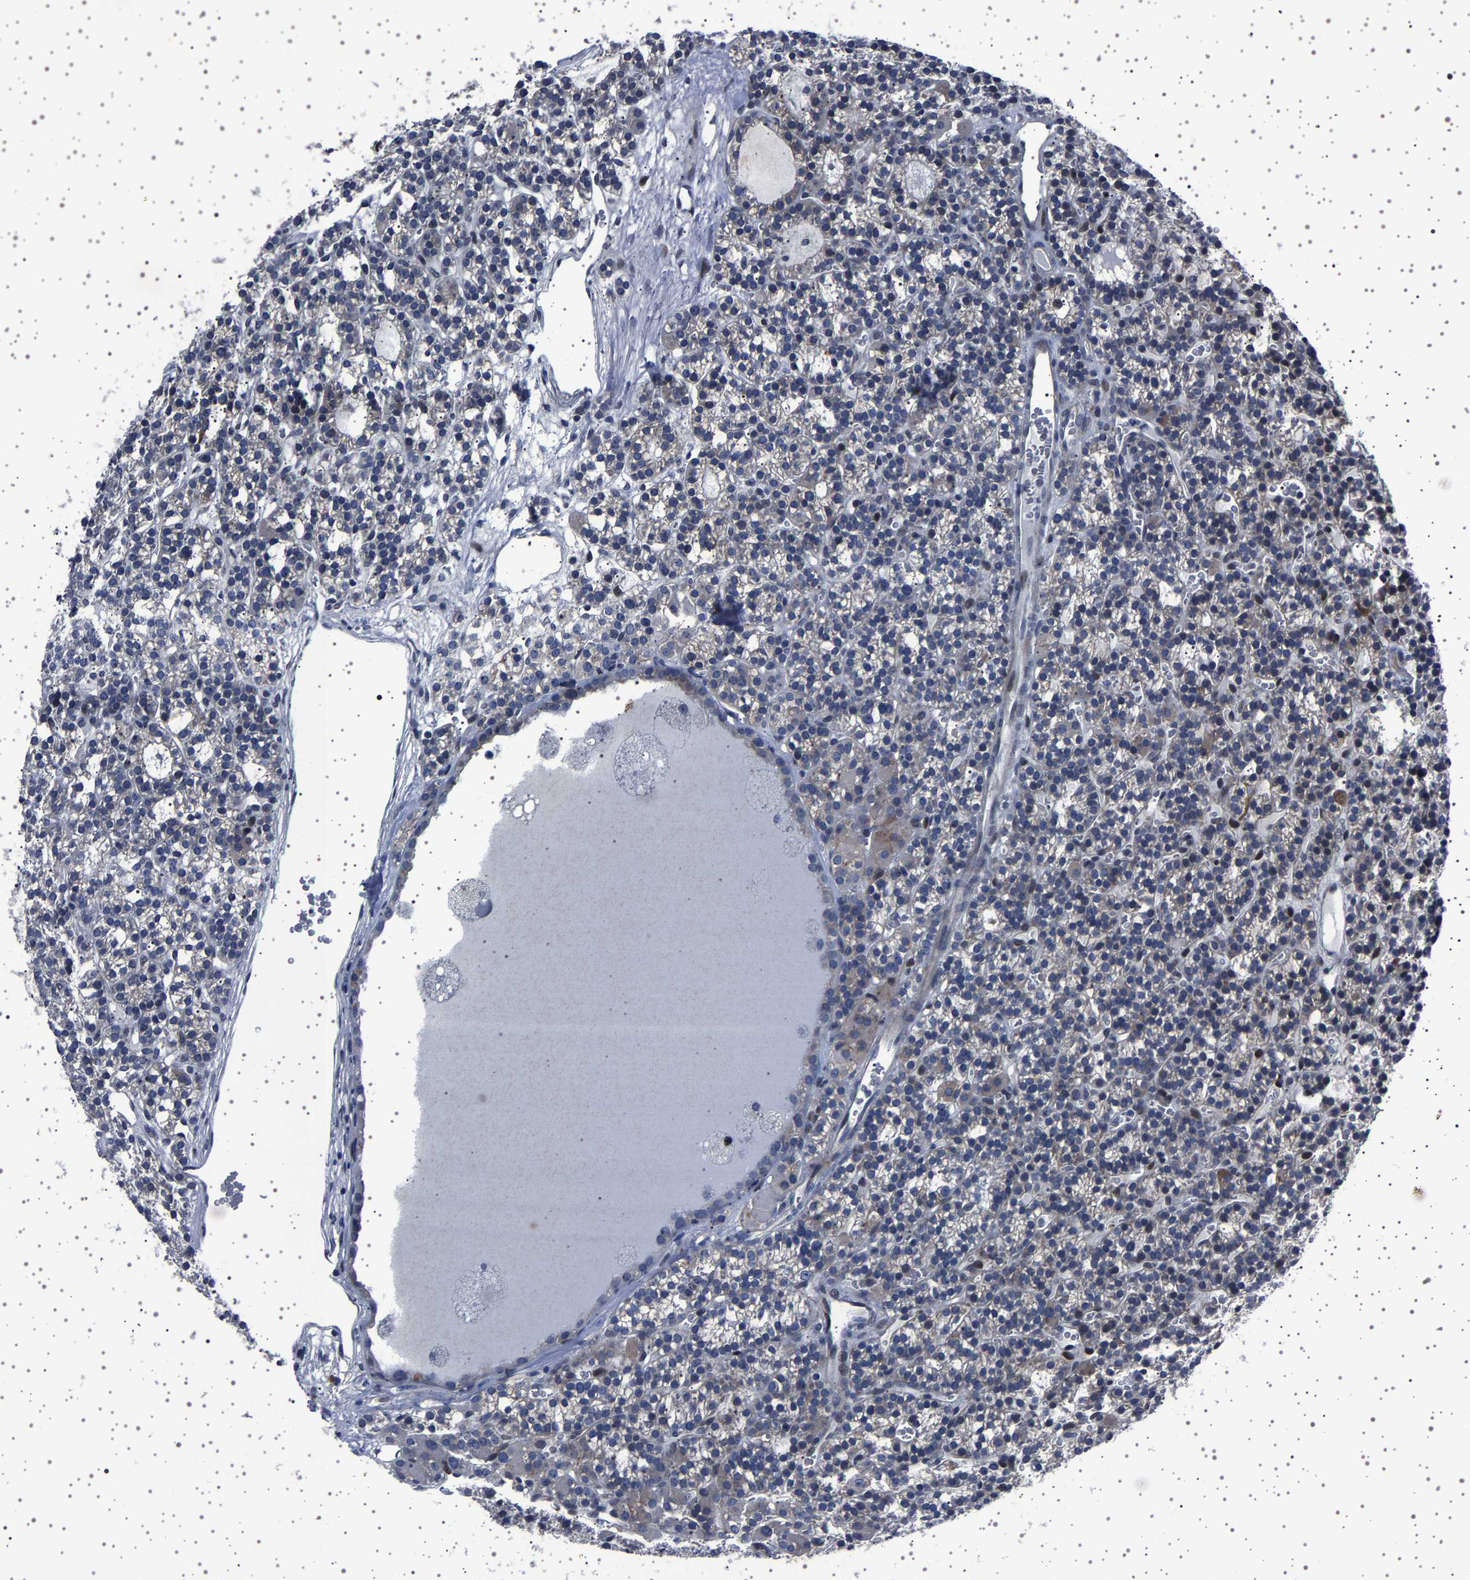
{"staining": {"intensity": "negative", "quantity": "none", "location": "none"}, "tissue": "parathyroid gland", "cell_type": "Glandular cells", "image_type": "normal", "snomed": [{"axis": "morphology", "description": "Normal tissue, NOS"}, {"axis": "morphology", "description": "Adenoma, NOS"}, {"axis": "topography", "description": "Parathyroid gland"}], "caption": "This is a image of IHC staining of normal parathyroid gland, which shows no staining in glandular cells. The staining is performed using DAB (3,3'-diaminobenzidine) brown chromogen with nuclei counter-stained in using hematoxylin.", "gene": "PAK5", "patient": {"sex": "female", "age": 58}}